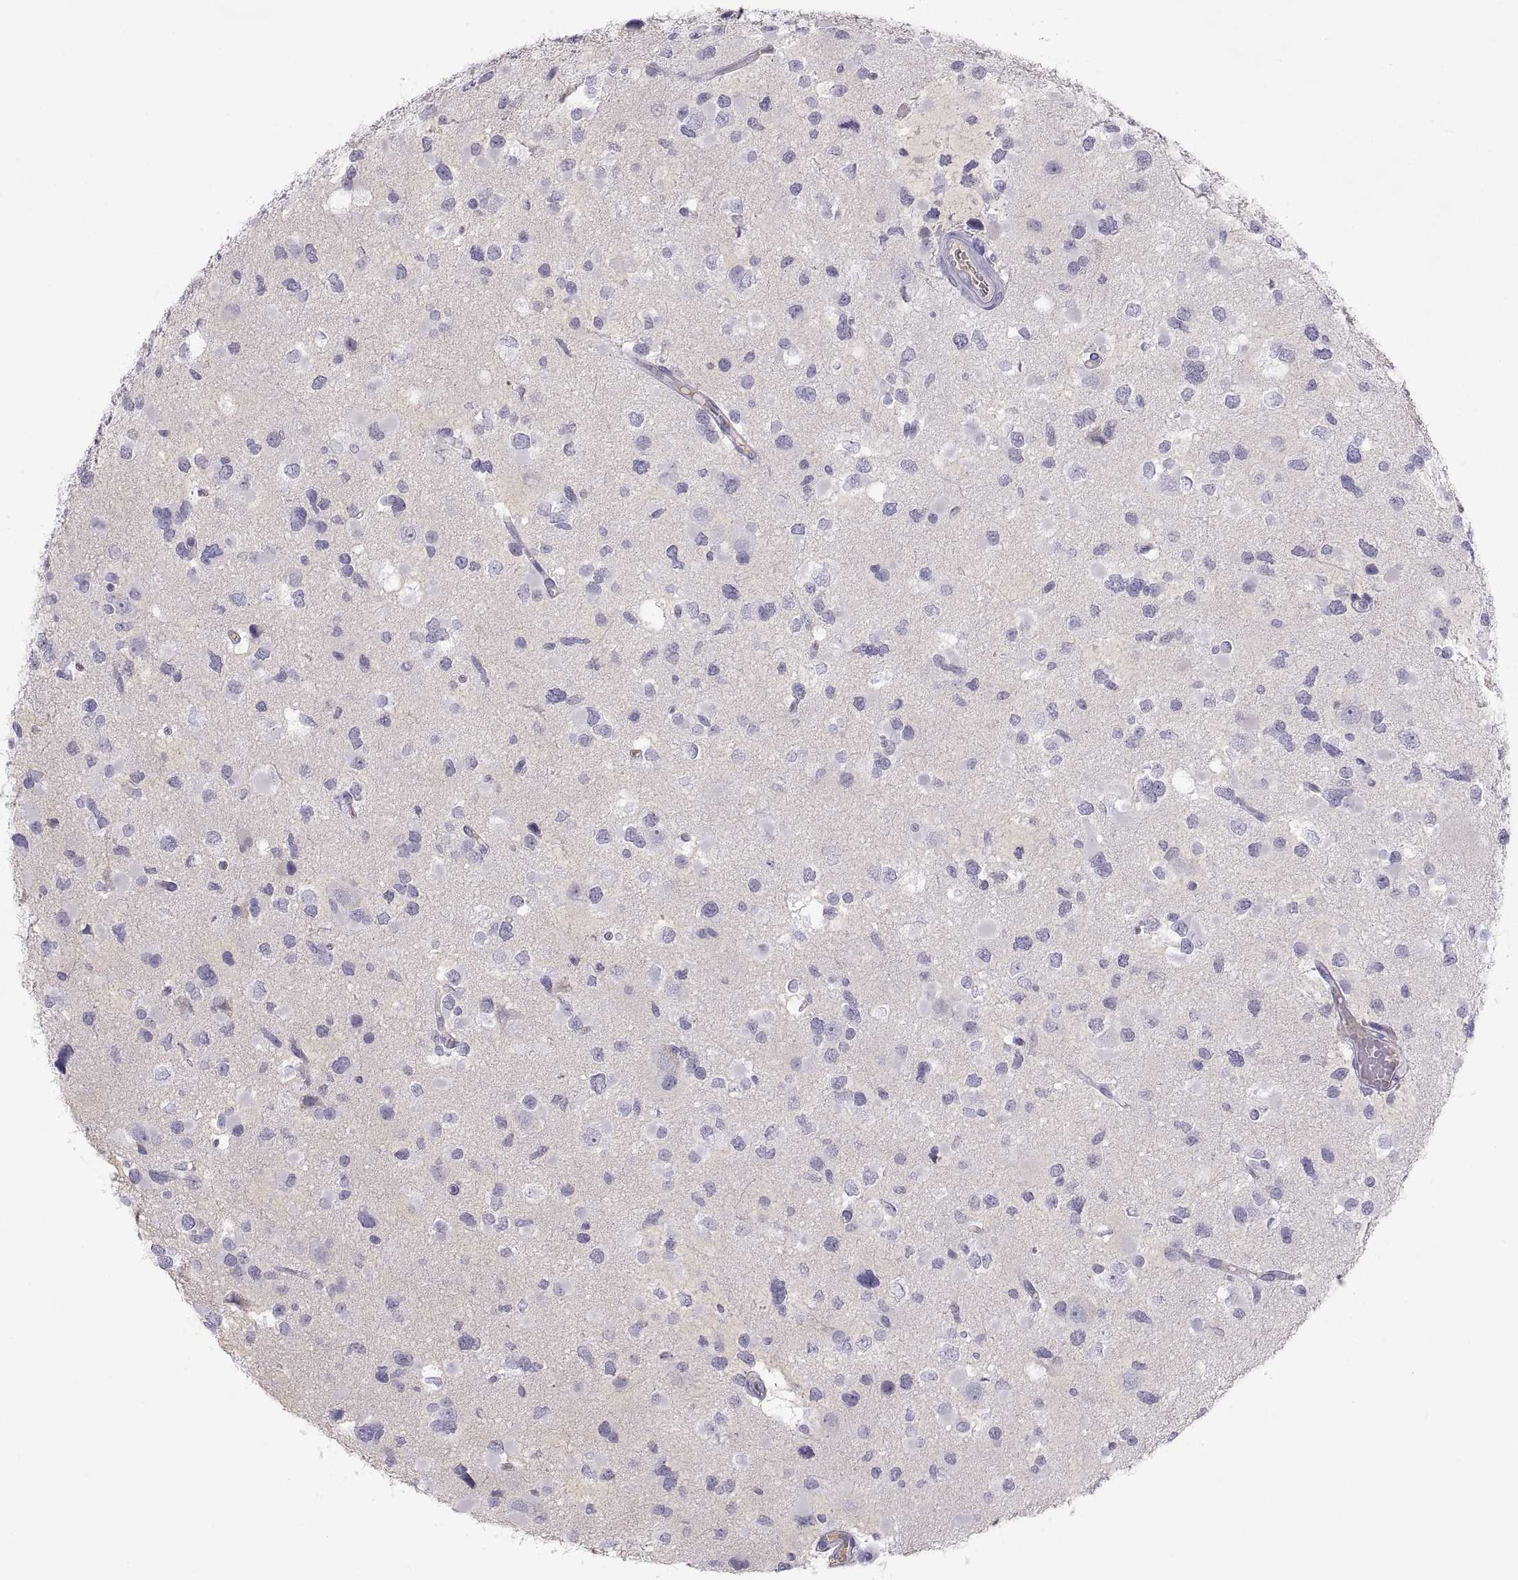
{"staining": {"intensity": "negative", "quantity": "none", "location": "none"}, "tissue": "glioma", "cell_type": "Tumor cells", "image_type": "cancer", "snomed": [{"axis": "morphology", "description": "Glioma, malignant, Low grade"}, {"axis": "topography", "description": "Brain"}], "caption": "The IHC histopathology image has no significant positivity in tumor cells of low-grade glioma (malignant) tissue.", "gene": "MAGEB2", "patient": {"sex": "female", "age": 32}}